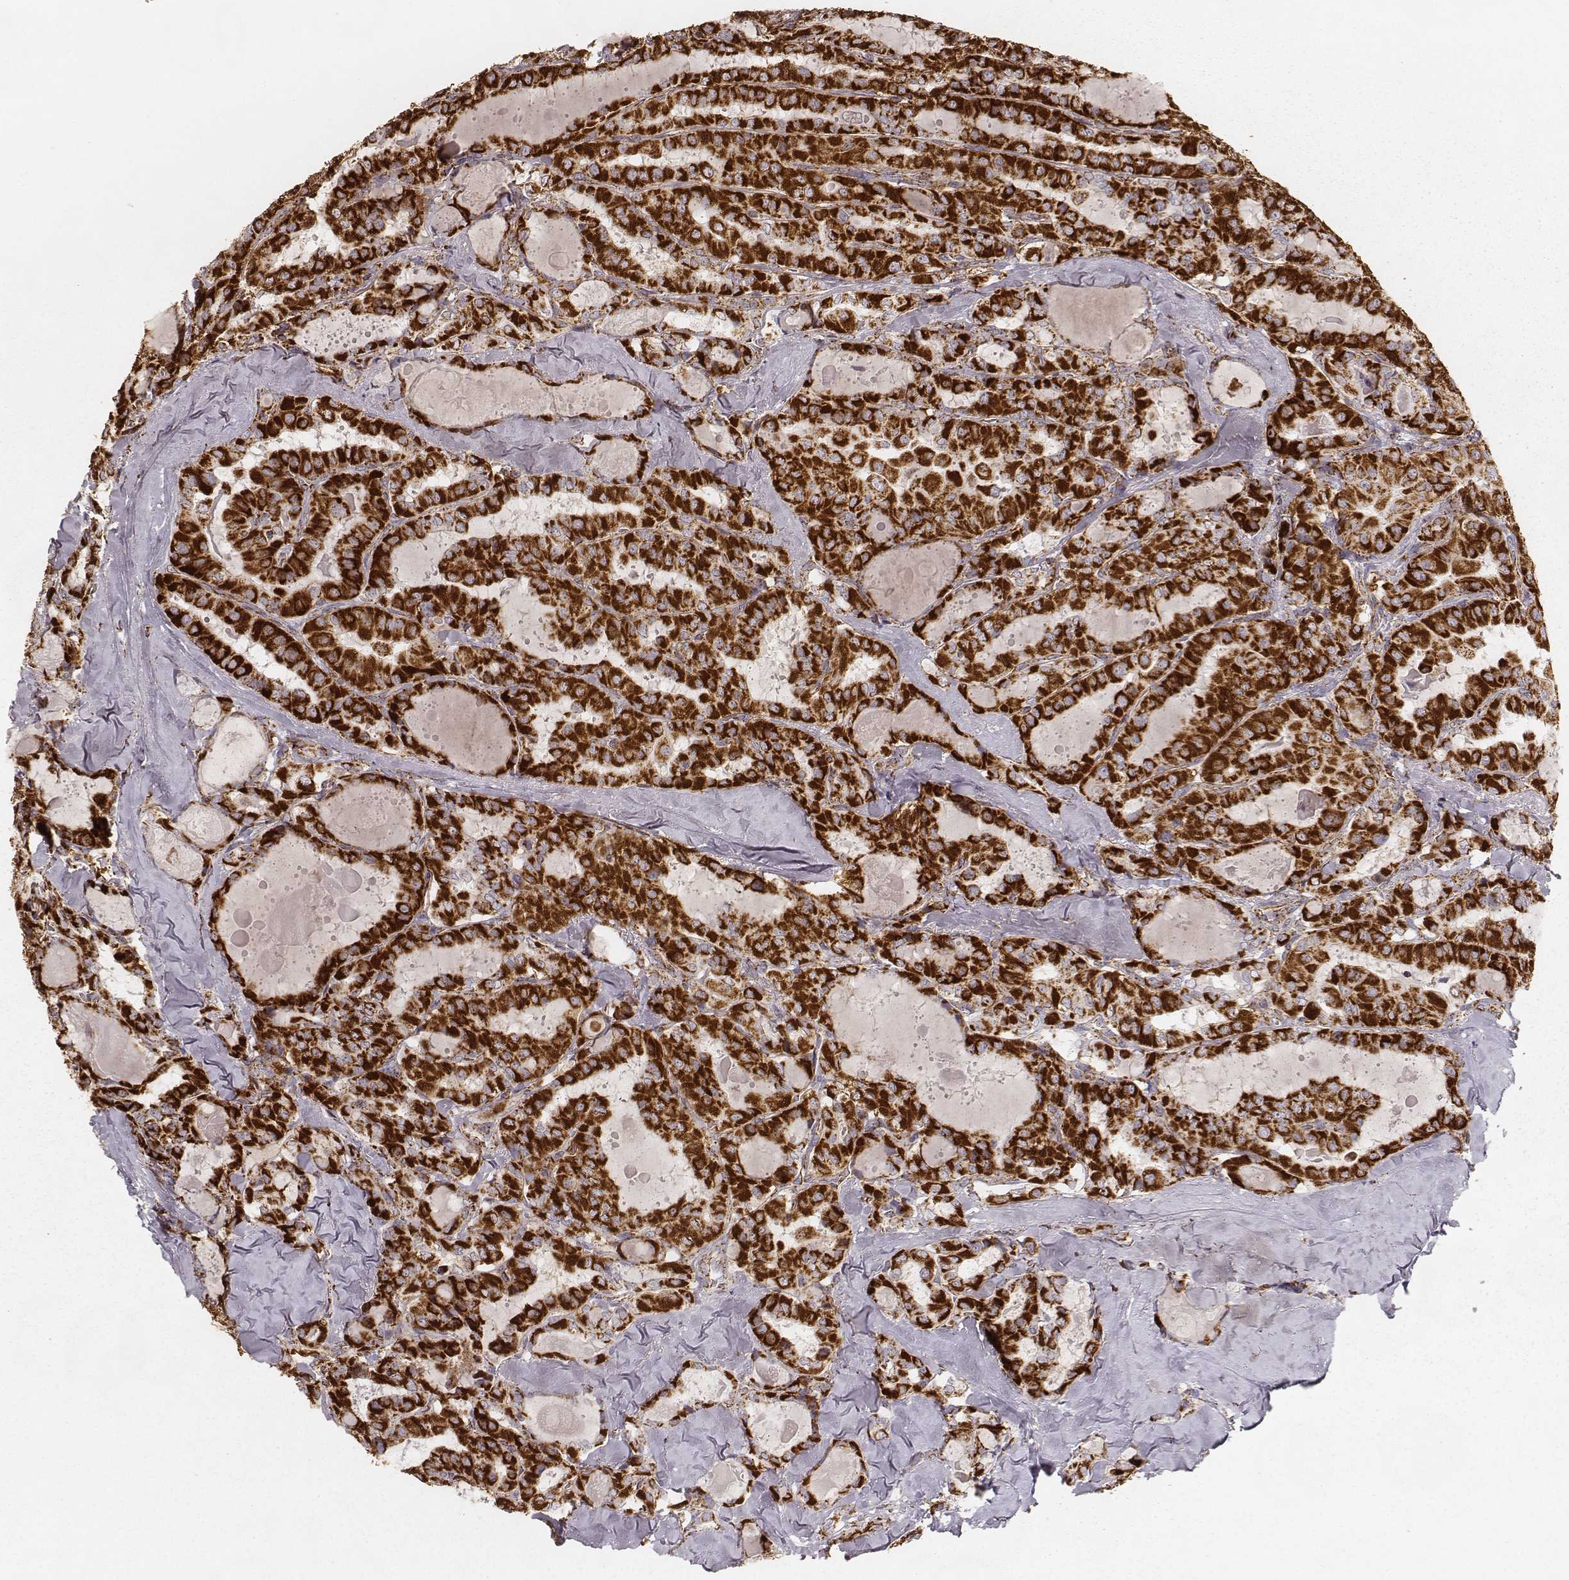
{"staining": {"intensity": "strong", "quantity": ">75%", "location": "cytoplasmic/membranous"}, "tissue": "thyroid cancer", "cell_type": "Tumor cells", "image_type": "cancer", "snomed": [{"axis": "morphology", "description": "Papillary adenocarcinoma, NOS"}, {"axis": "topography", "description": "Thyroid gland"}], "caption": "Papillary adenocarcinoma (thyroid) was stained to show a protein in brown. There is high levels of strong cytoplasmic/membranous positivity in approximately >75% of tumor cells. (Brightfield microscopy of DAB IHC at high magnification).", "gene": "CS", "patient": {"sex": "female", "age": 41}}